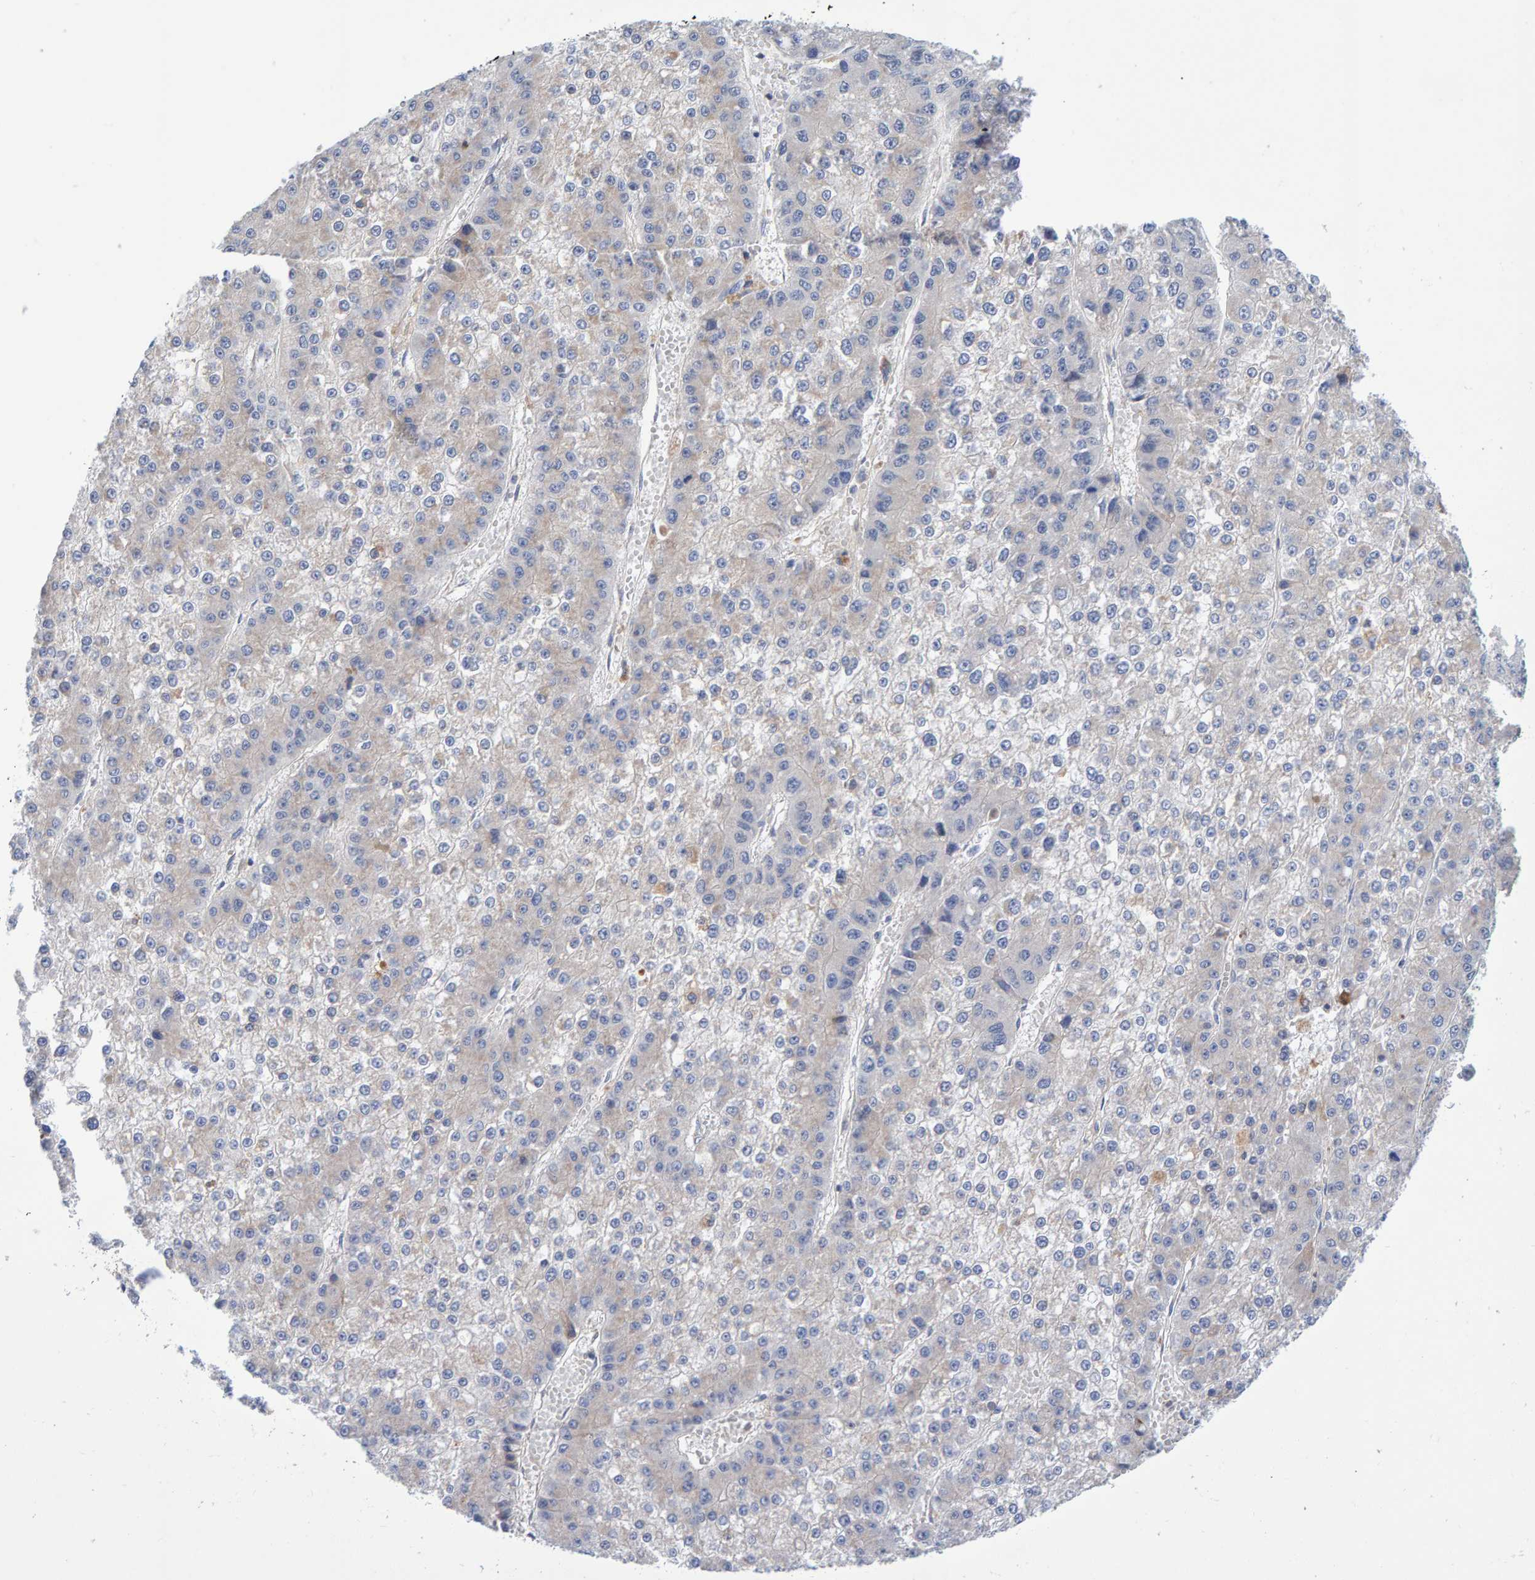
{"staining": {"intensity": "negative", "quantity": "none", "location": "none"}, "tissue": "liver cancer", "cell_type": "Tumor cells", "image_type": "cancer", "snomed": [{"axis": "morphology", "description": "Carcinoma, Hepatocellular, NOS"}, {"axis": "topography", "description": "Liver"}], "caption": "Tumor cells are negative for protein expression in human liver cancer (hepatocellular carcinoma).", "gene": "EFR3A", "patient": {"sex": "female", "age": 73}}